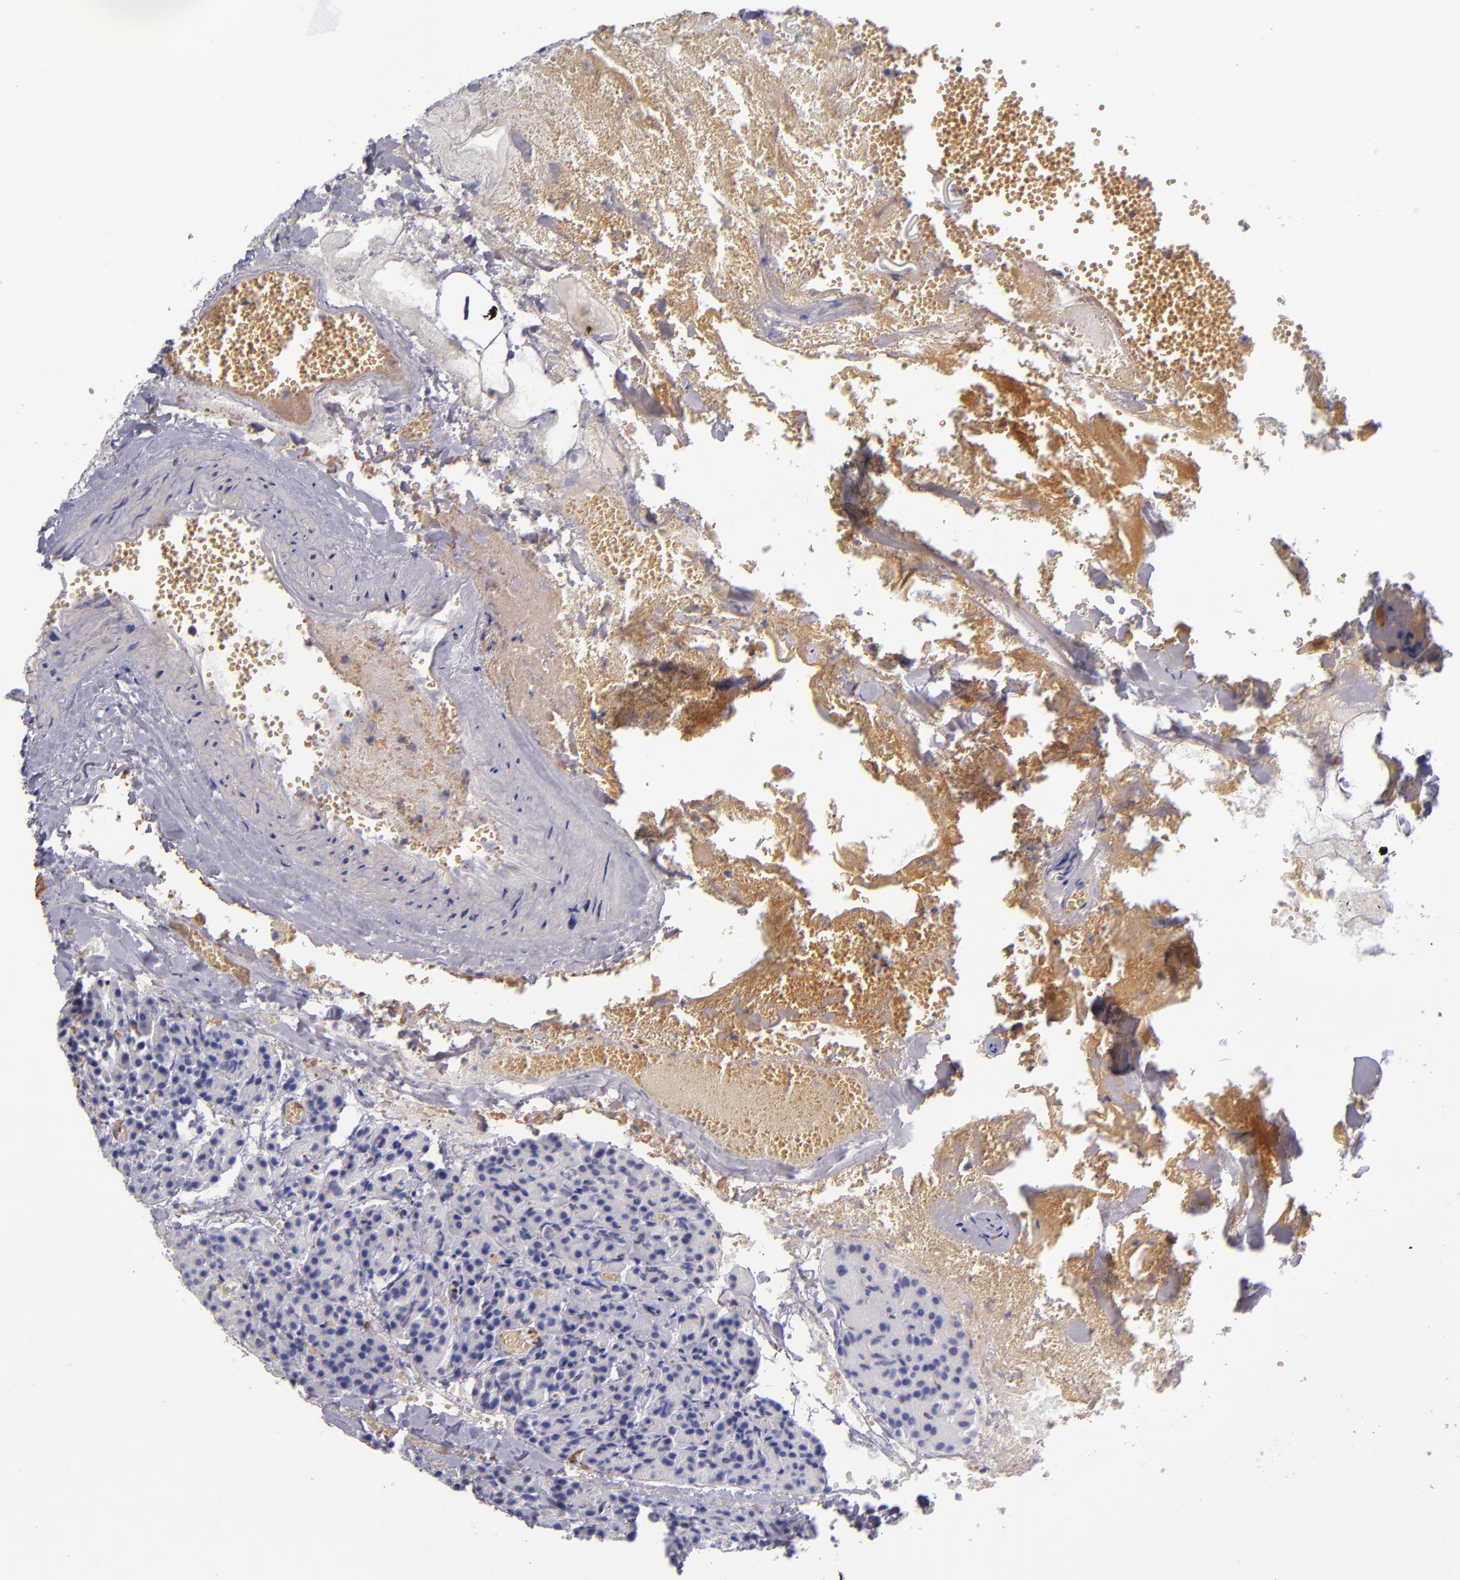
{"staining": {"intensity": "weak", "quantity": ">75%", "location": "cytoplasmic/membranous"}, "tissue": "carcinoid", "cell_type": "Tumor cells", "image_type": "cancer", "snomed": [{"axis": "morphology", "description": "Normal tissue, NOS"}, {"axis": "morphology", "description": "Carcinoid, malignant, NOS"}, {"axis": "topography", "description": "Pancreas"}], "caption": "DAB (3,3'-diaminobenzidine) immunohistochemical staining of human carcinoid (malignant) demonstrates weak cytoplasmic/membranous protein staining in approximately >75% of tumor cells.", "gene": "RAB41", "patient": {"sex": "female", "age": 35}}